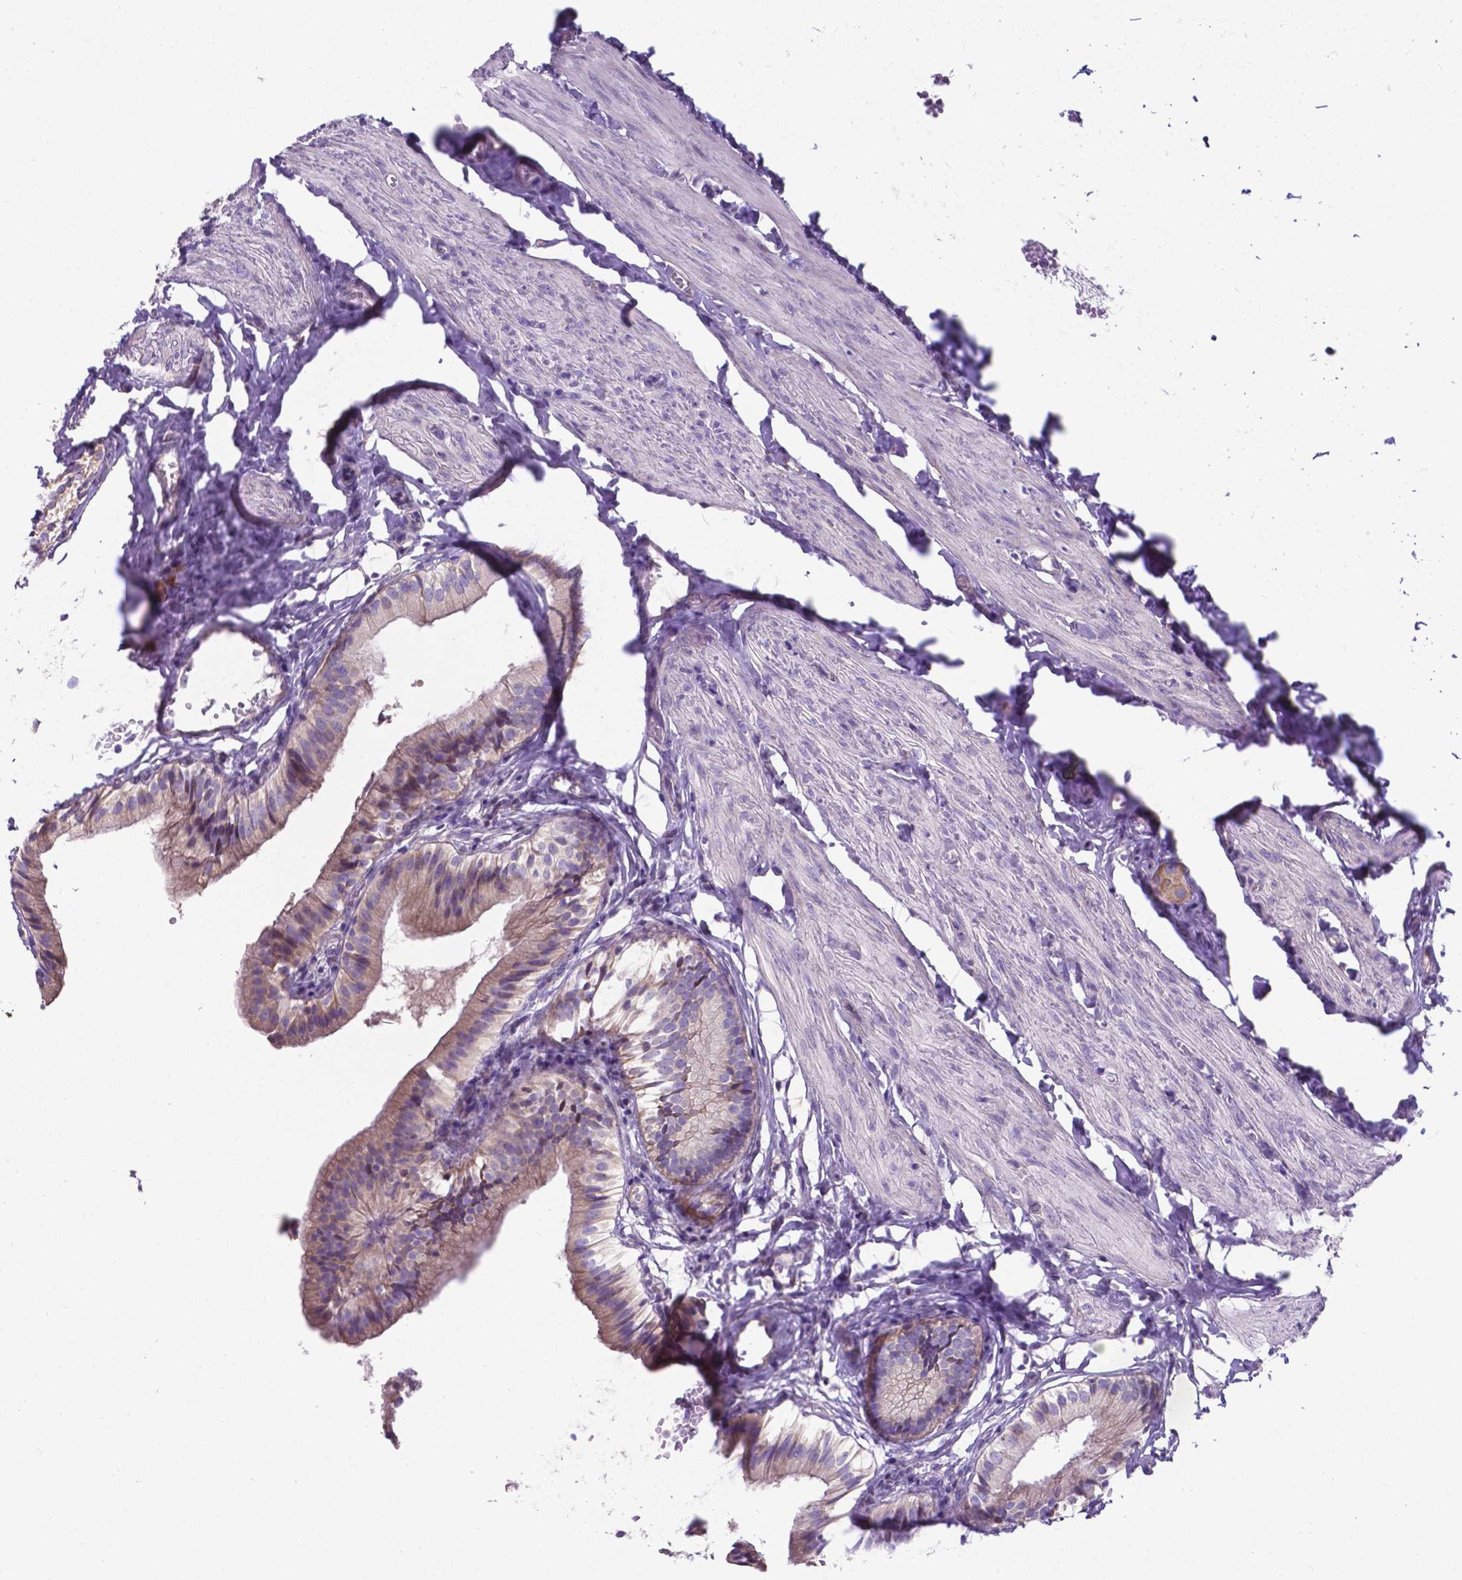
{"staining": {"intensity": "weak", "quantity": ">75%", "location": "cytoplasmic/membranous"}, "tissue": "gallbladder", "cell_type": "Glandular cells", "image_type": "normal", "snomed": [{"axis": "morphology", "description": "Normal tissue, NOS"}, {"axis": "topography", "description": "Gallbladder"}], "caption": "Weak cytoplasmic/membranous expression is present in approximately >75% of glandular cells in normal gallbladder. The protein of interest is stained brown, and the nuclei are stained in blue (DAB IHC with brightfield microscopy, high magnification).", "gene": "RPL6", "patient": {"sex": "female", "age": 47}}